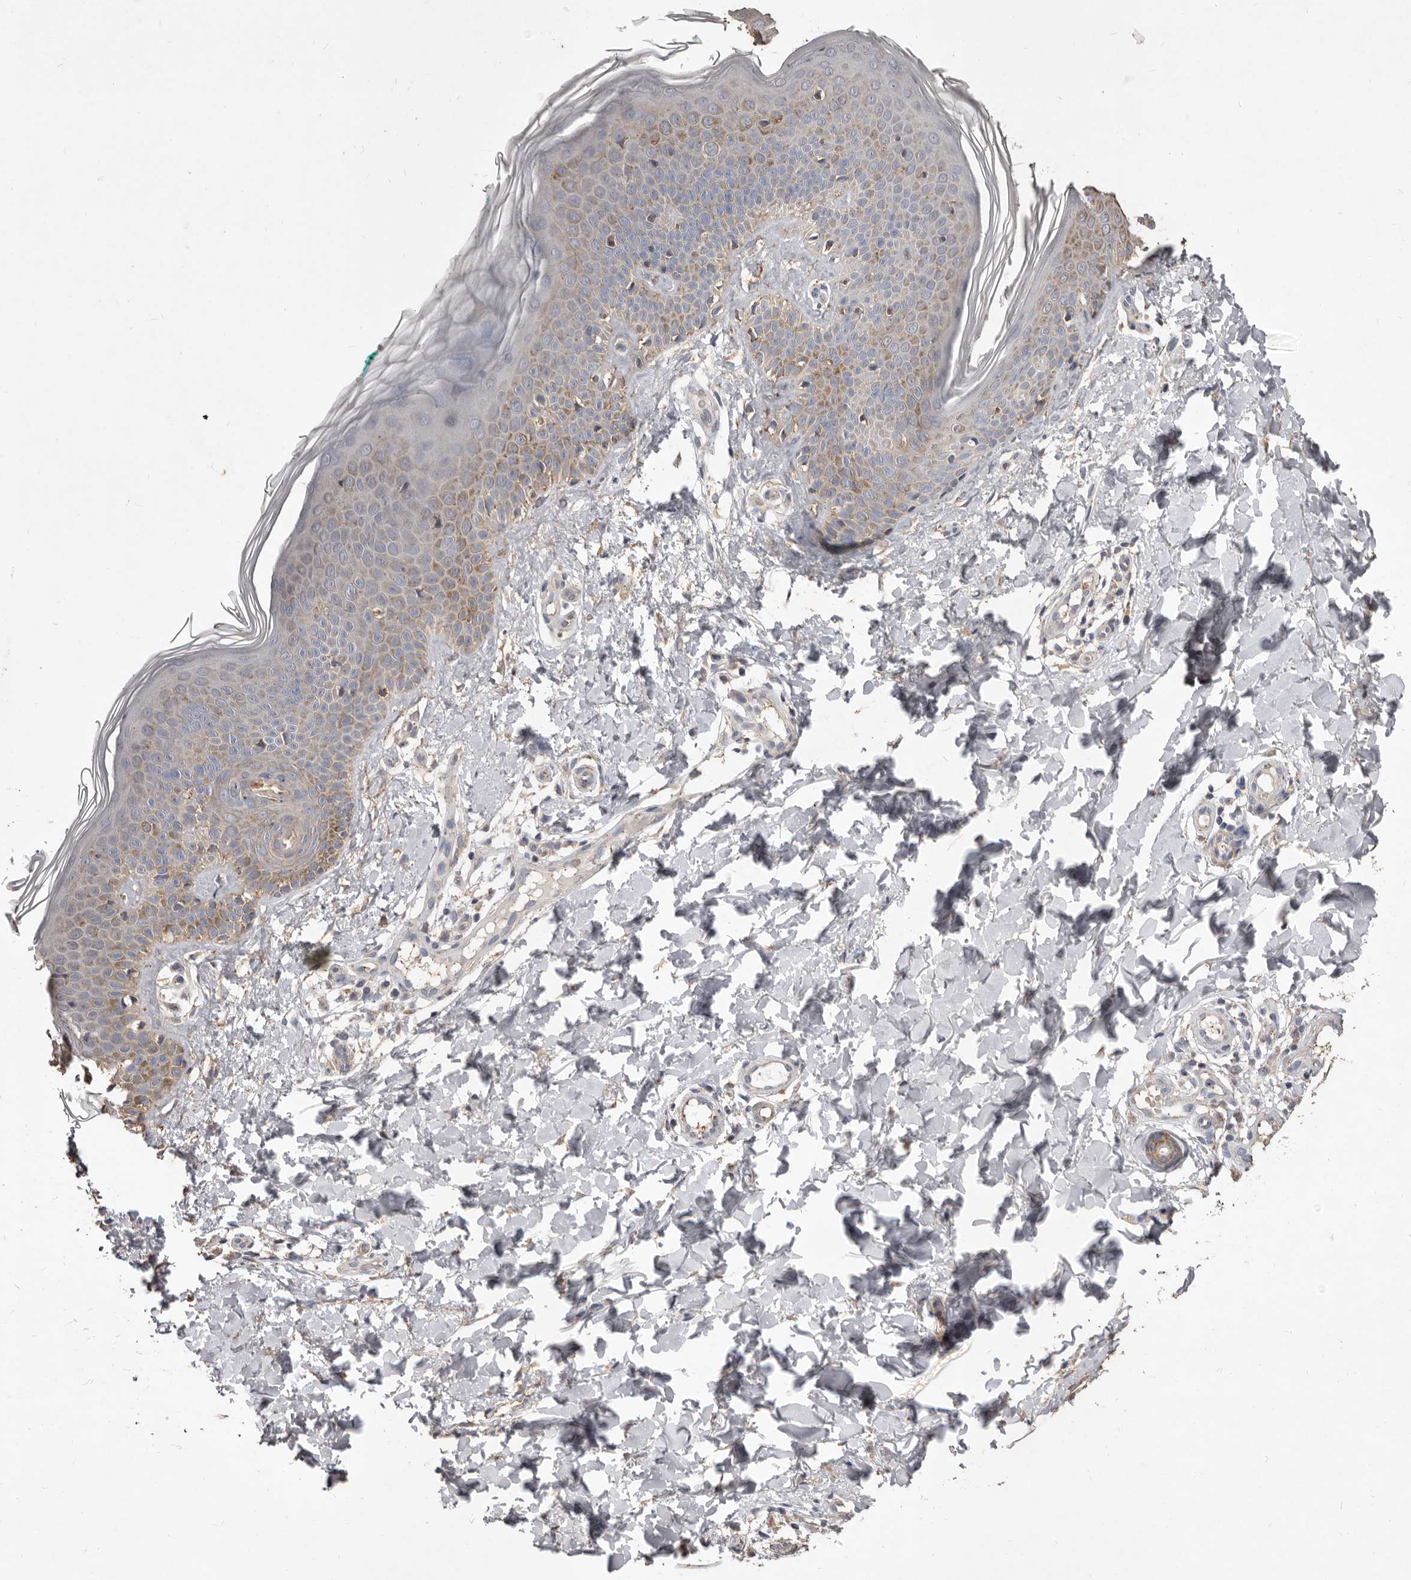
{"staining": {"intensity": "weak", "quantity": "25%-75%", "location": "cytoplasmic/membranous"}, "tissue": "skin", "cell_type": "Fibroblasts", "image_type": "normal", "snomed": [{"axis": "morphology", "description": "Normal tissue, NOS"}, {"axis": "topography", "description": "Skin"}], "caption": "Skin stained with immunohistochemistry (IHC) reveals weak cytoplasmic/membranous positivity in approximately 25%-75% of fibroblasts. The staining is performed using DAB (3,3'-diaminobenzidine) brown chromogen to label protein expression. The nuclei are counter-stained blue using hematoxylin.", "gene": "CXCL14", "patient": {"sex": "male", "age": 37}}